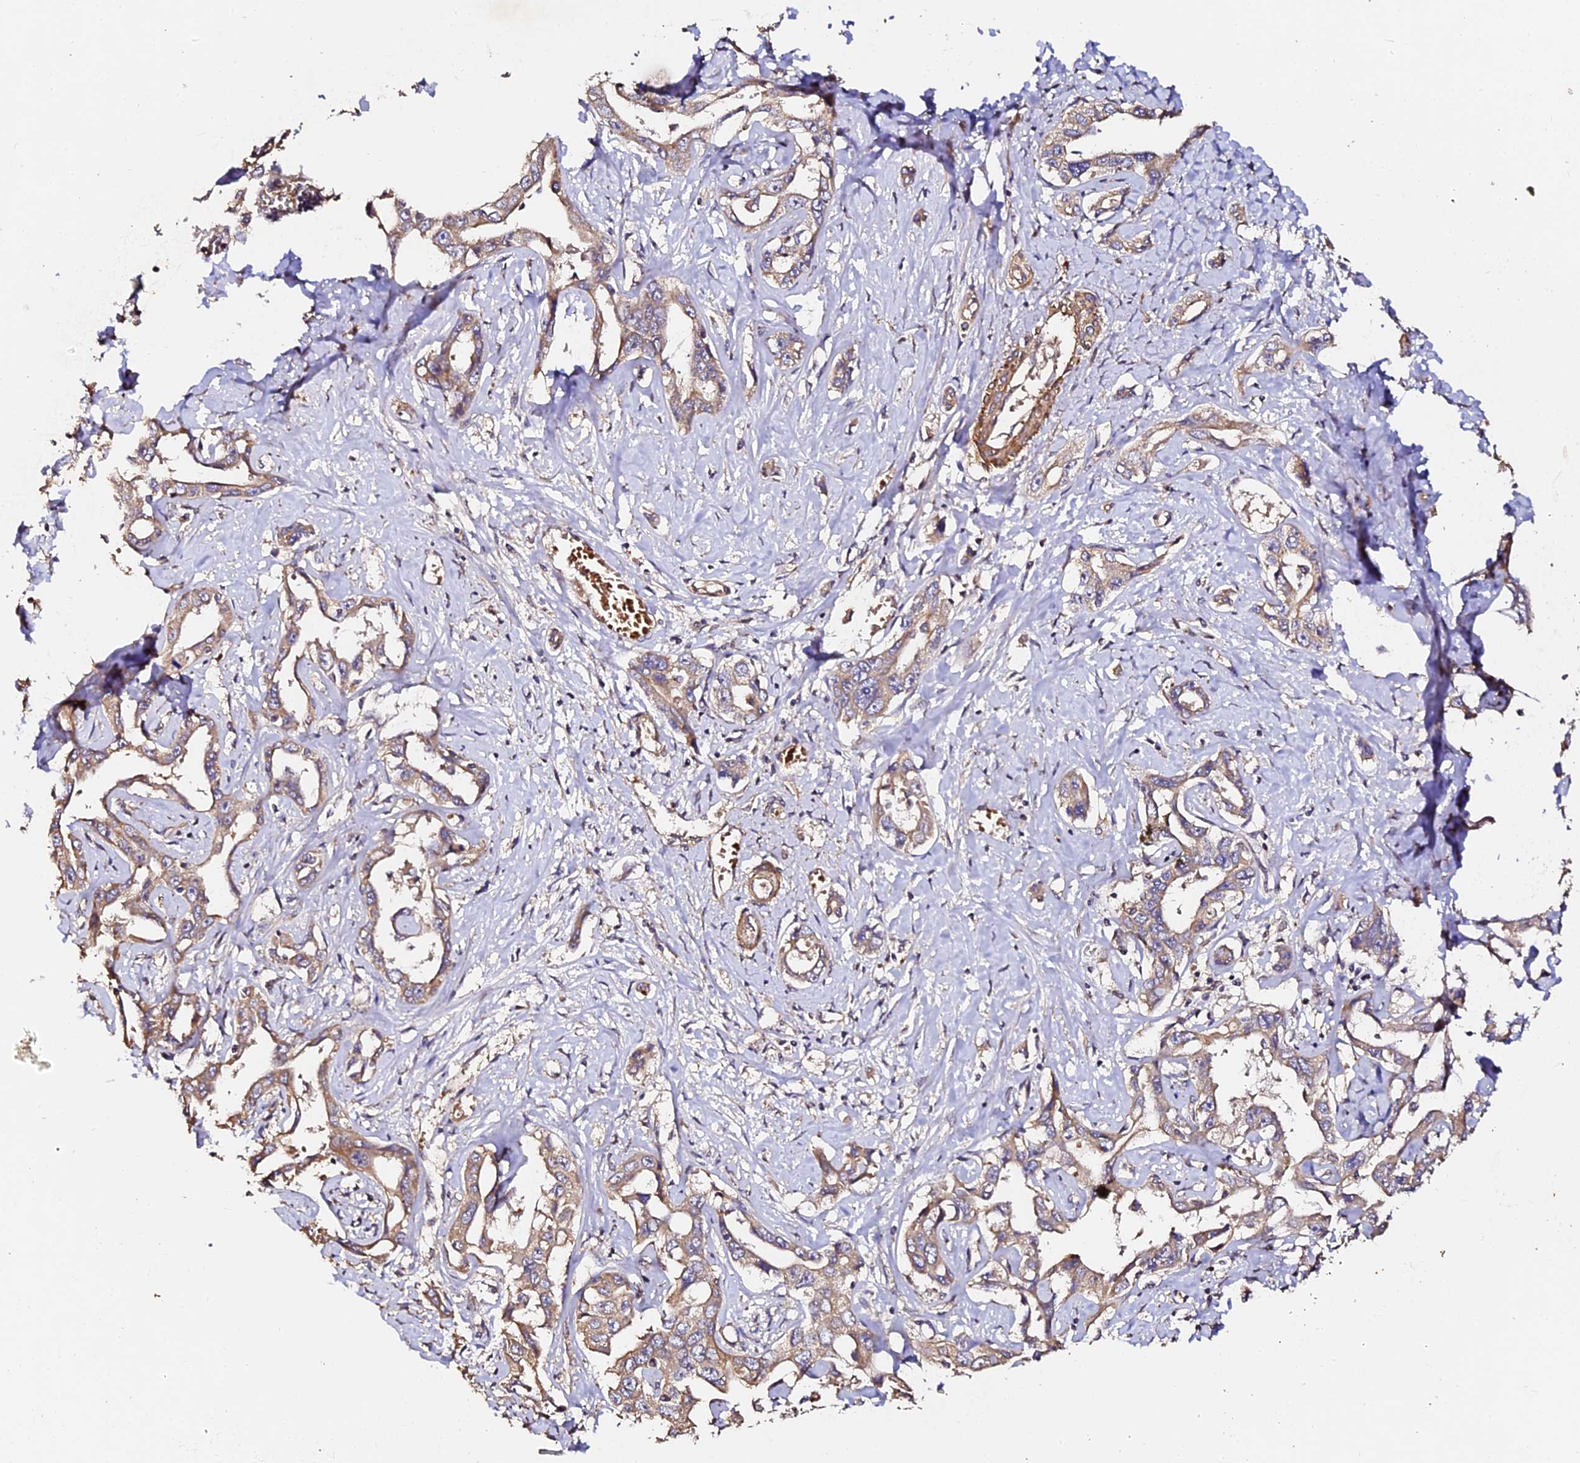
{"staining": {"intensity": "moderate", "quantity": ">75%", "location": "cytoplasmic/membranous"}, "tissue": "liver cancer", "cell_type": "Tumor cells", "image_type": "cancer", "snomed": [{"axis": "morphology", "description": "Cholangiocarcinoma"}, {"axis": "topography", "description": "Liver"}], "caption": "Protein staining of cholangiocarcinoma (liver) tissue shows moderate cytoplasmic/membranous expression in about >75% of tumor cells.", "gene": "TDO2", "patient": {"sex": "male", "age": 59}}